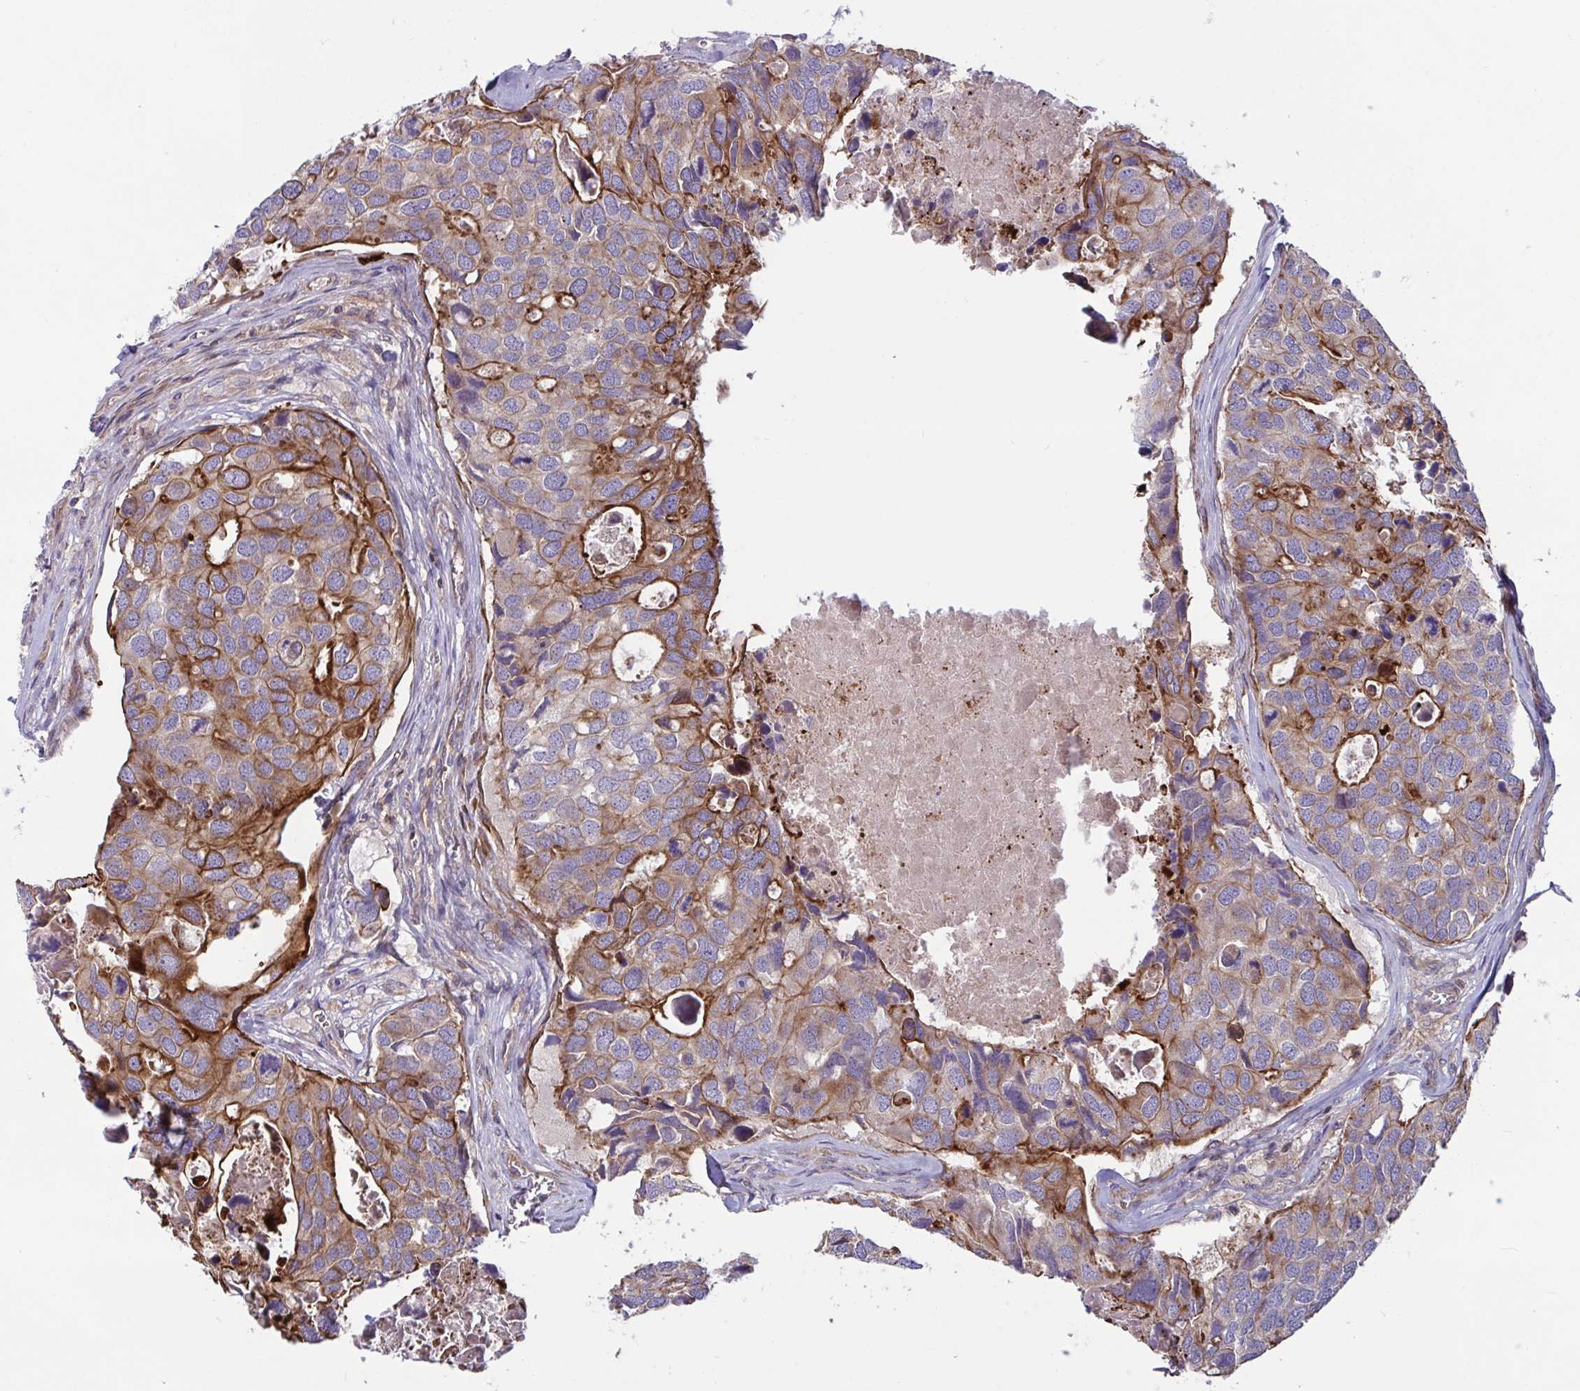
{"staining": {"intensity": "moderate", "quantity": ">75%", "location": "cytoplasmic/membranous"}, "tissue": "breast cancer", "cell_type": "Tumor cells", "image_type": "cancer", "snomed": [{"axis": "morphology", "description": "Duct carcinoma"}, {"axis": "topography", "description": "Breast"}], "caption": "Protein expression analysis of human breast cancer (invasive ductal carcinoma) reveals moderate cytoplasmic/membranous positivity in approximately >75% of tumor cells.", "gene": "TANK", "patient": {"sex": "female", "age": 83}}